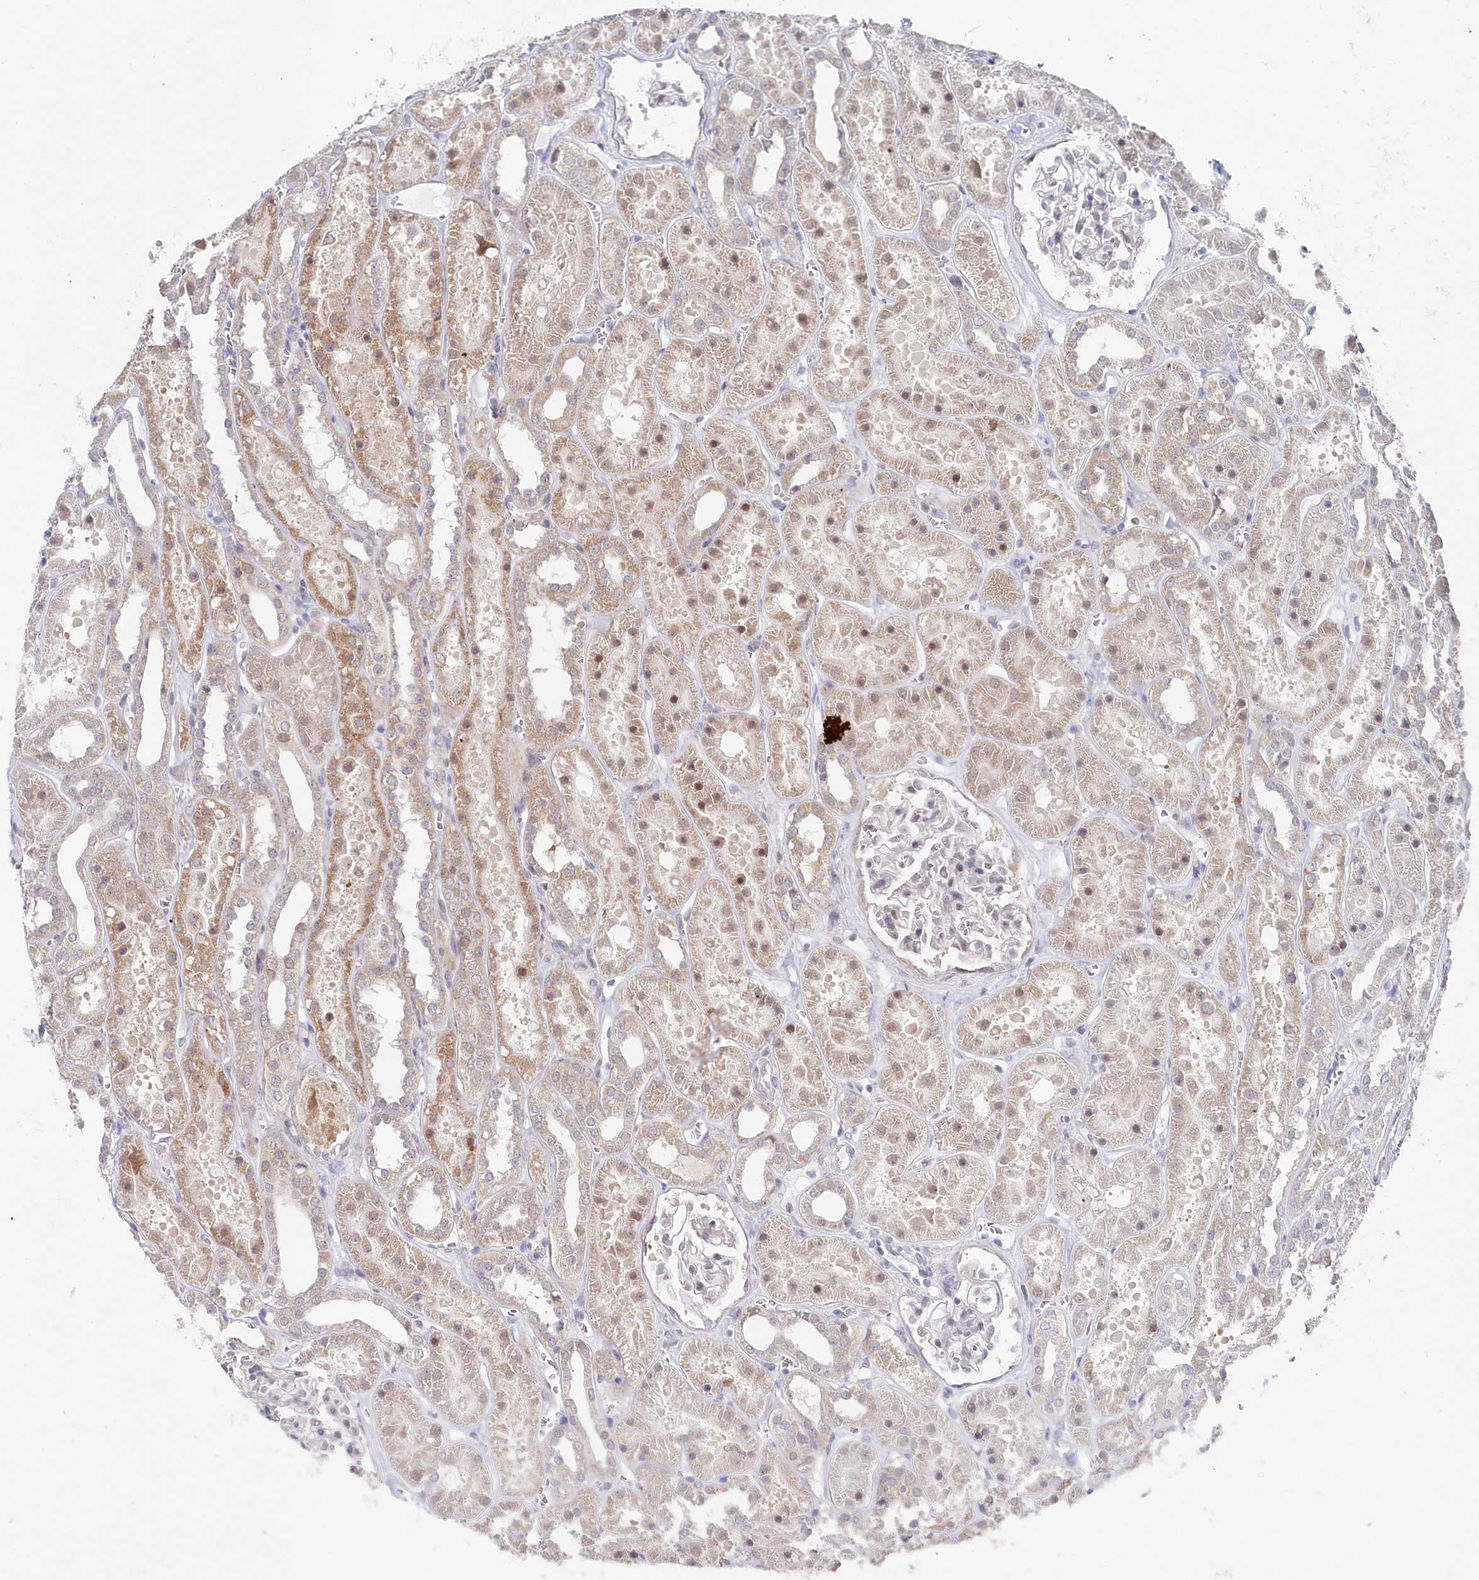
{"staining": {"intensity": "weak", "quantity": "<25%", "location": "nuclear"}, "tissue": "kidney", "cell_type": "Cells in glomeruli", "image_type": "normal", "snomed": [{"axis": "morphology", "description": "Normal tissue, NOS"}, {"axis": "topography", "description": "Kidney"}], "caption": "Cells in glomeruli are negative for brown protein staining in unremarkable kidney. (DAB (3,3'-diaminobenzidine) IHC with hematoxylin counter stain).", "gene": "WAPL", "patient": {"sex": "female", "age": 41}}